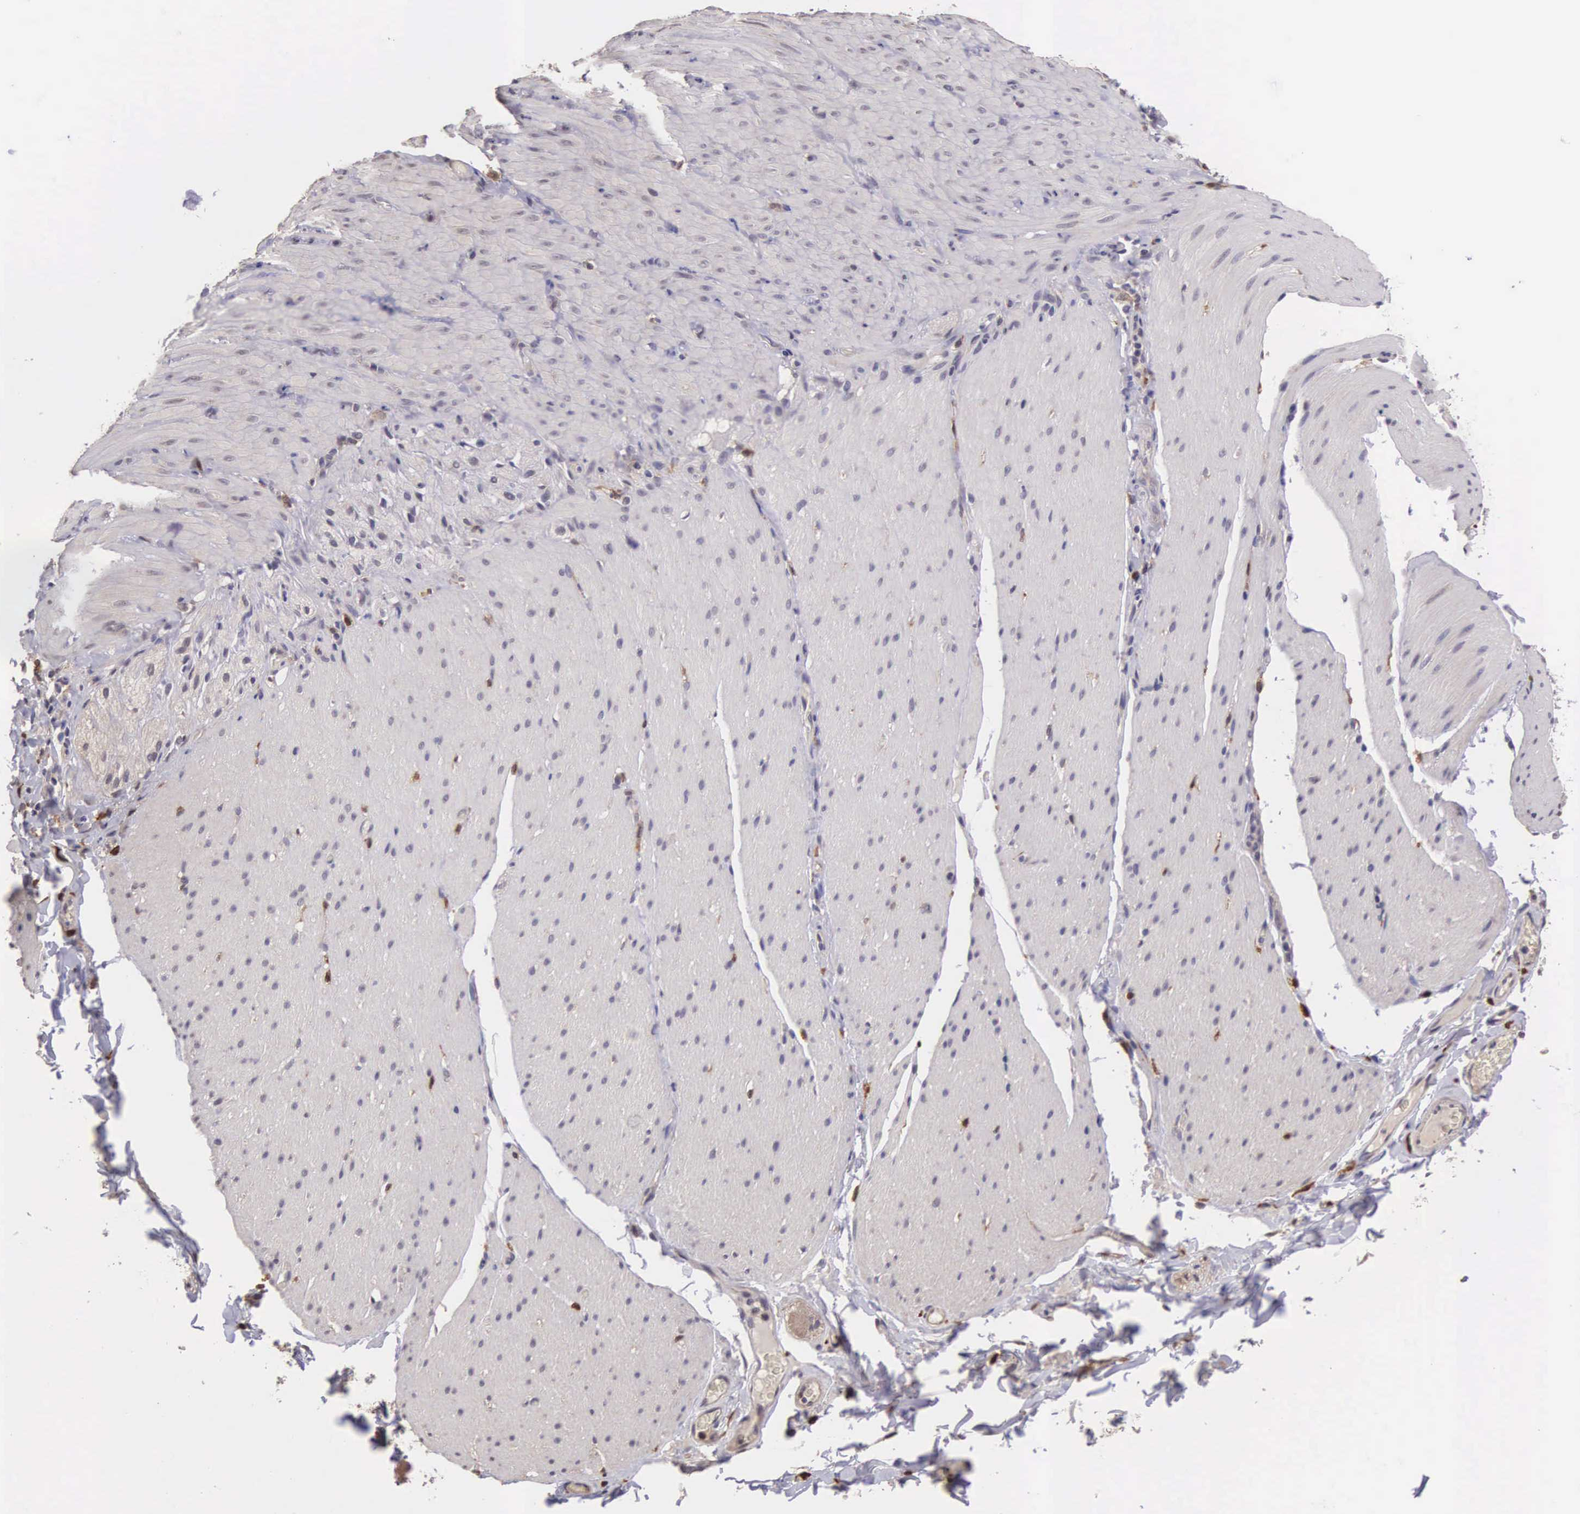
{"staining": {"intensity": "negative", "quantity": "none", "location": "none"}, "tissue": "smooth muscle", "cell_type": "Smooth muscle cells", "image_type": "normal", "snomed": [{"axis": "morphology", "description": "Normal tissue, NOS"}, {"axis": "topography", "description": "Duodenum"}], "caption": "Protein analysis of benign smooth muscle demonstrates no significant expression in smooth muscle cells. (Stains: DAB immunohistochemistry (IHC) with hematoxylin counter stain, Microscopy: brightfield microscopy at high magnification).", "gene": "CDC45", "patient": {"sex": "male", "age": 63}}